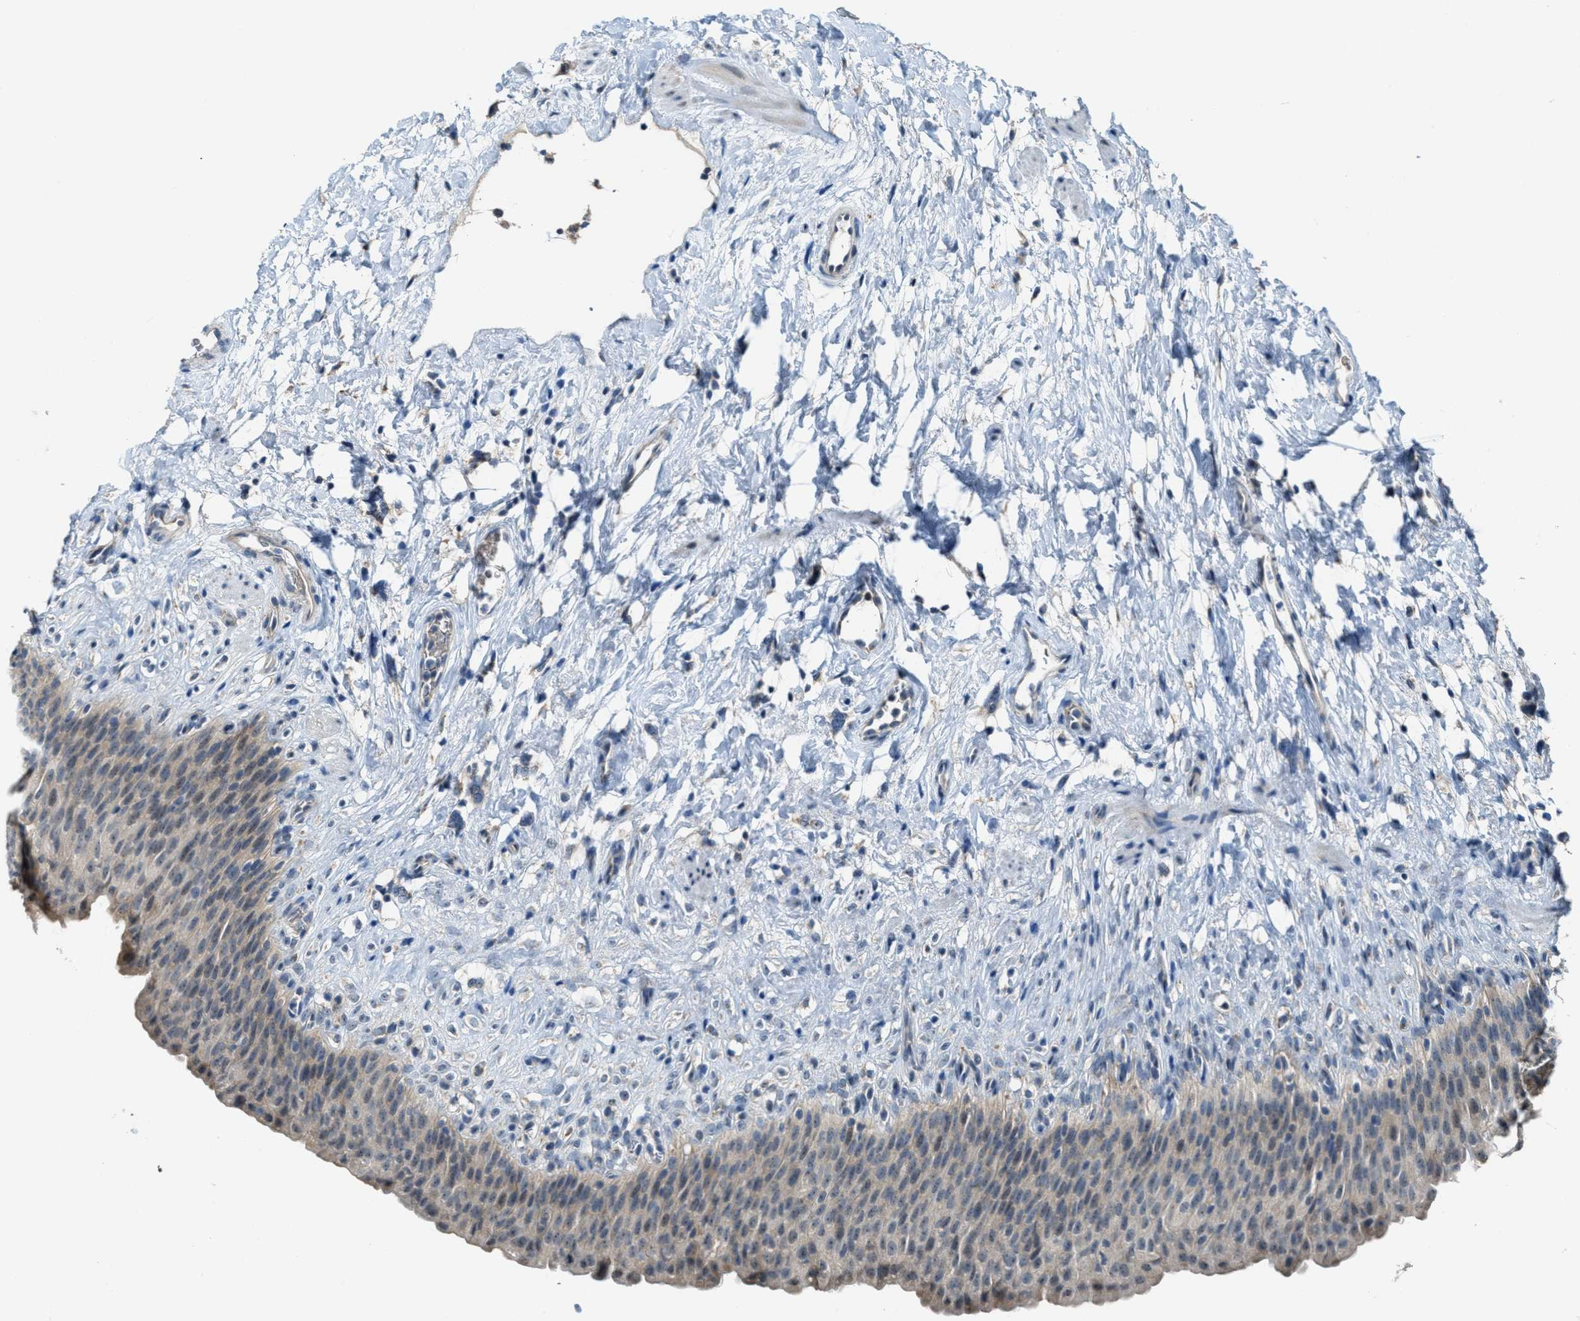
{"staining": {"intensity": "weak", "quantity": "25%-75%", "location": "cytoplasmic/membranous"}, "tissue": "urinary bladder", "cell_type": "Urothelial cells", "image_type": "normal", "snomed": [{"axis": "morphology", "description": "Normal tissue, NOS"}, {"axis": "topography", "description": "Urinary bladder"}], "caption": "IHC of normal urinary bladder exhibits low levels of weak cytoplasmic/membranous positivity in about 25%-75% of urothelial cells.", "gene": "CDON", "patient": {"sex": "female", "age": 79}}